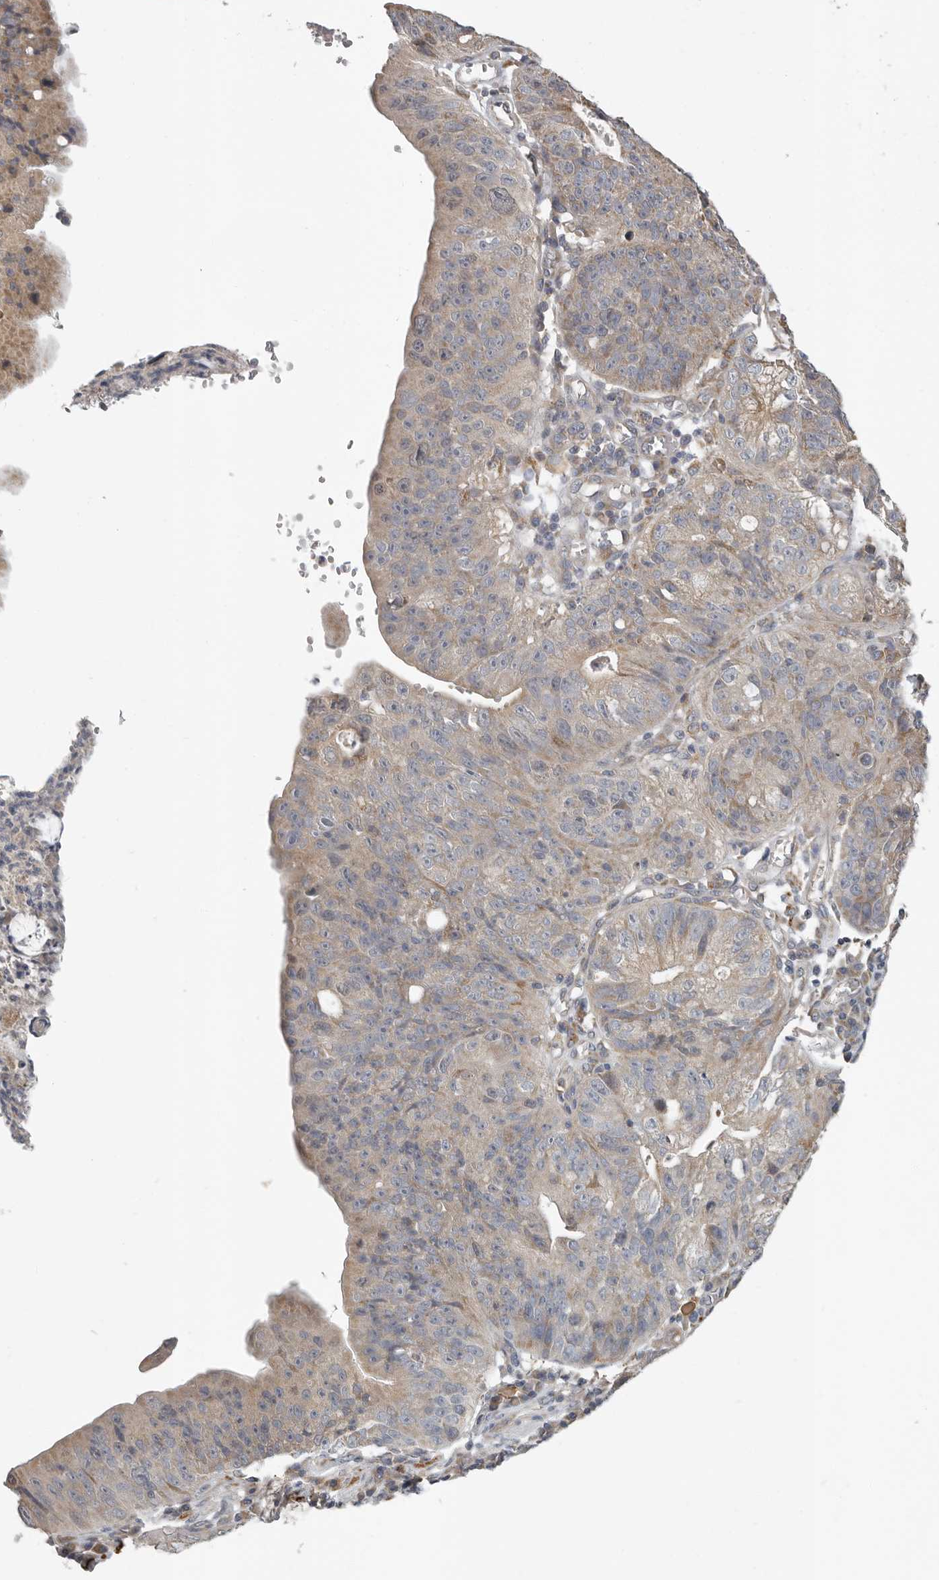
{"staining": {"intensity": "moderate", "quantity": "25%-75%", "location": "cytoplasmic/membranous"}, "tissue": "stomach cancer", "cell_type": "Tumor cells", "image_type": "cancer", "snomed": [{"axis": "morphology", "description": "Adenocarcinoma, NOS"}, {"axis": "topography", "description": "Stomach"}], "caption": "Protein staining of adenocarcinoma (stomach) tissue displays moderate cytoplasmic/membranous positivity in approximately 25%-75% of tumor cells.", "gene": "UNK", "patient": {"sex": "male", "age": 59}}